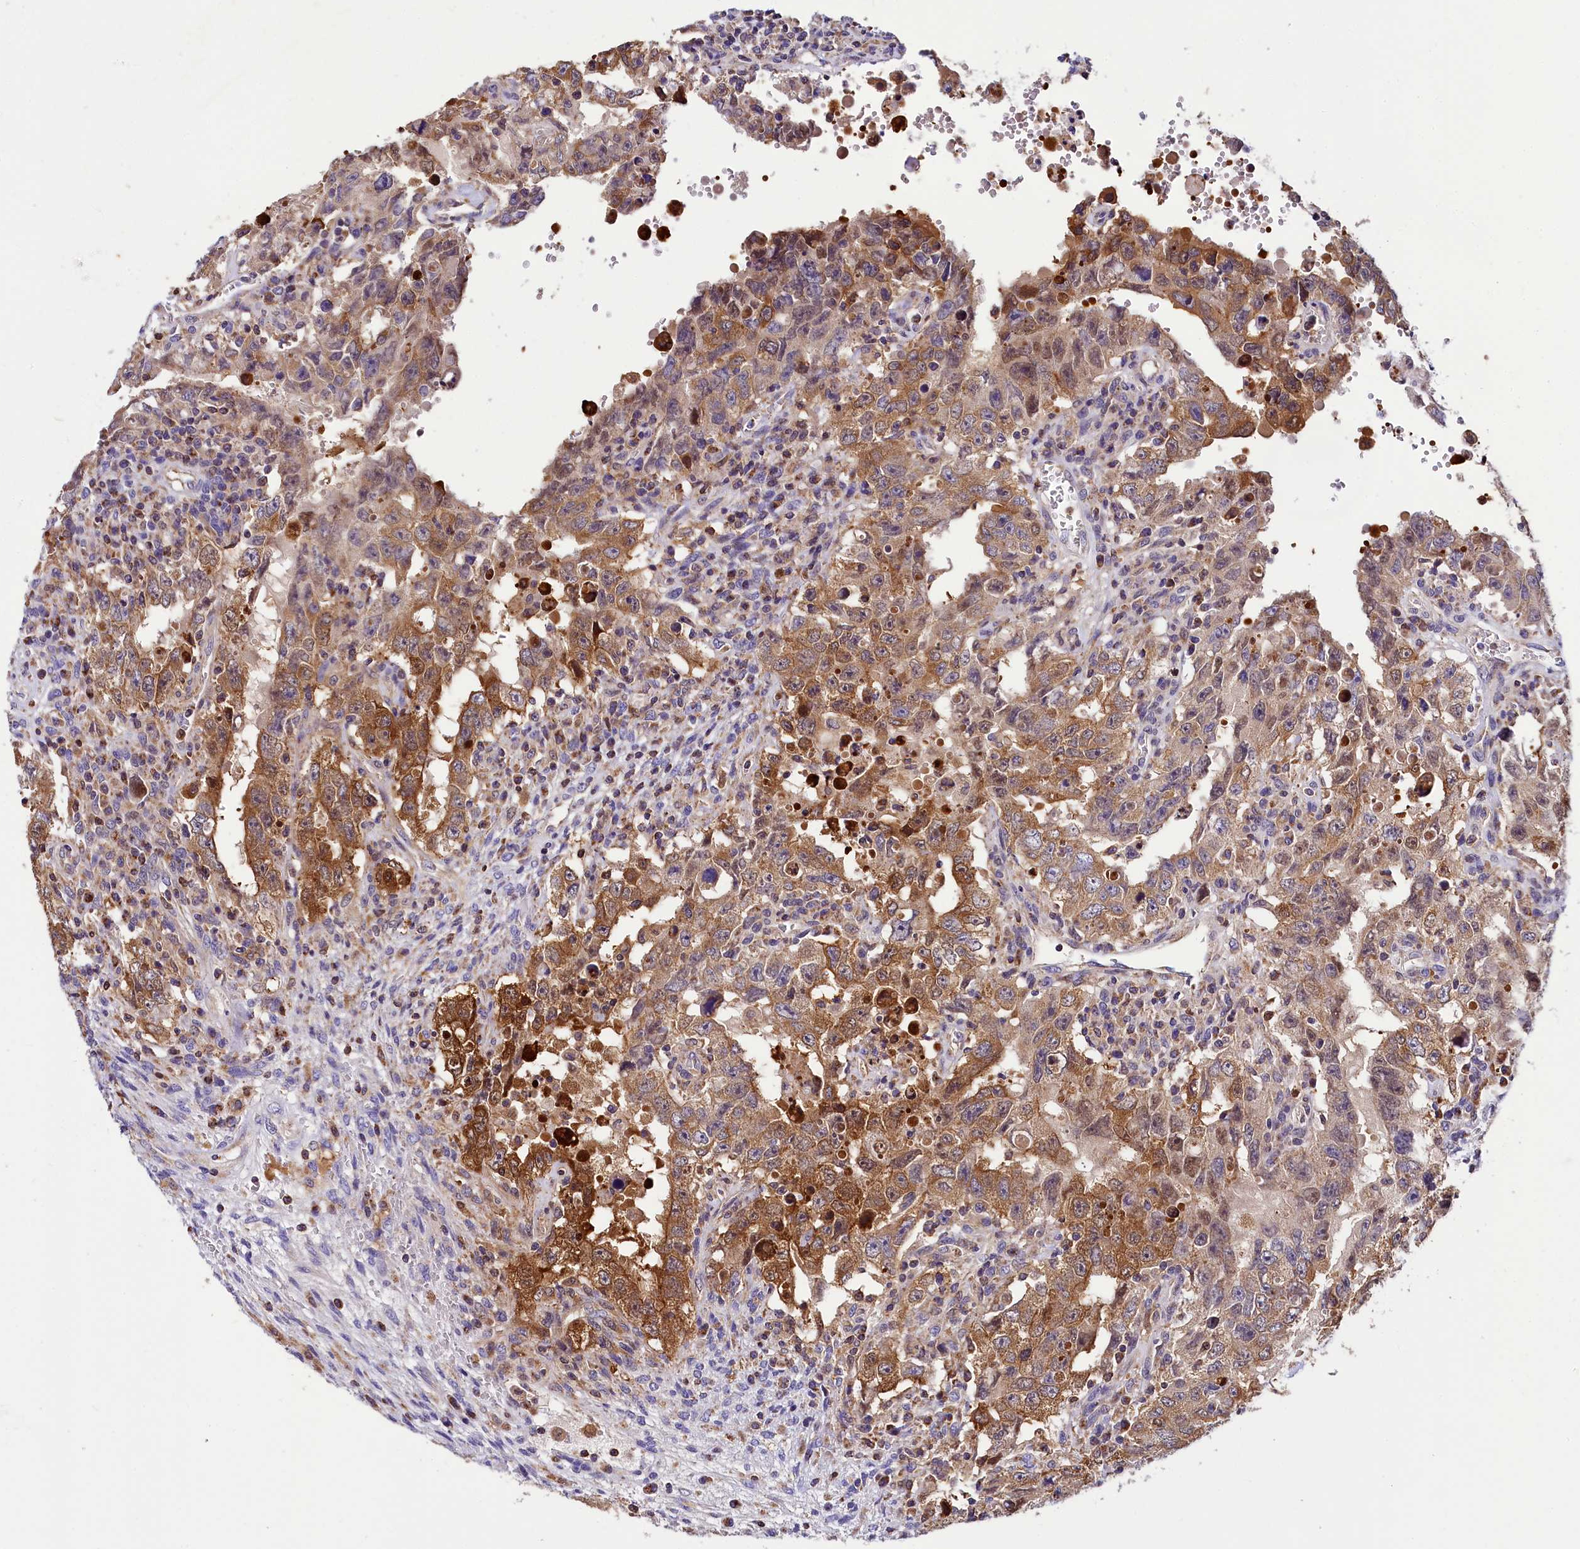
{"staining": {"intensity": "moderate", "quantity": ">75%", "location": "cytoplasmic/membranous"}, "tissue": "testis cancer", "cell_type": "Tumor cells", "image_type": "cancer", "snomed": [{"axis": "morphology", "description": "Carcinoma, Embryonal, NOS"}, {"axis": "topography", "description": "Testis"}], "caption": "Immunohistochemistry (IHC) of human testis cancer demonstrates medium levels of moderate cytoplasmic/membranous positivity in about >75% of tumor cells. The protein is shown in brown color, while the nuclei are stained blue.", "gene": "TASOR2", "patient": {"sex": "male", "age": 26}}